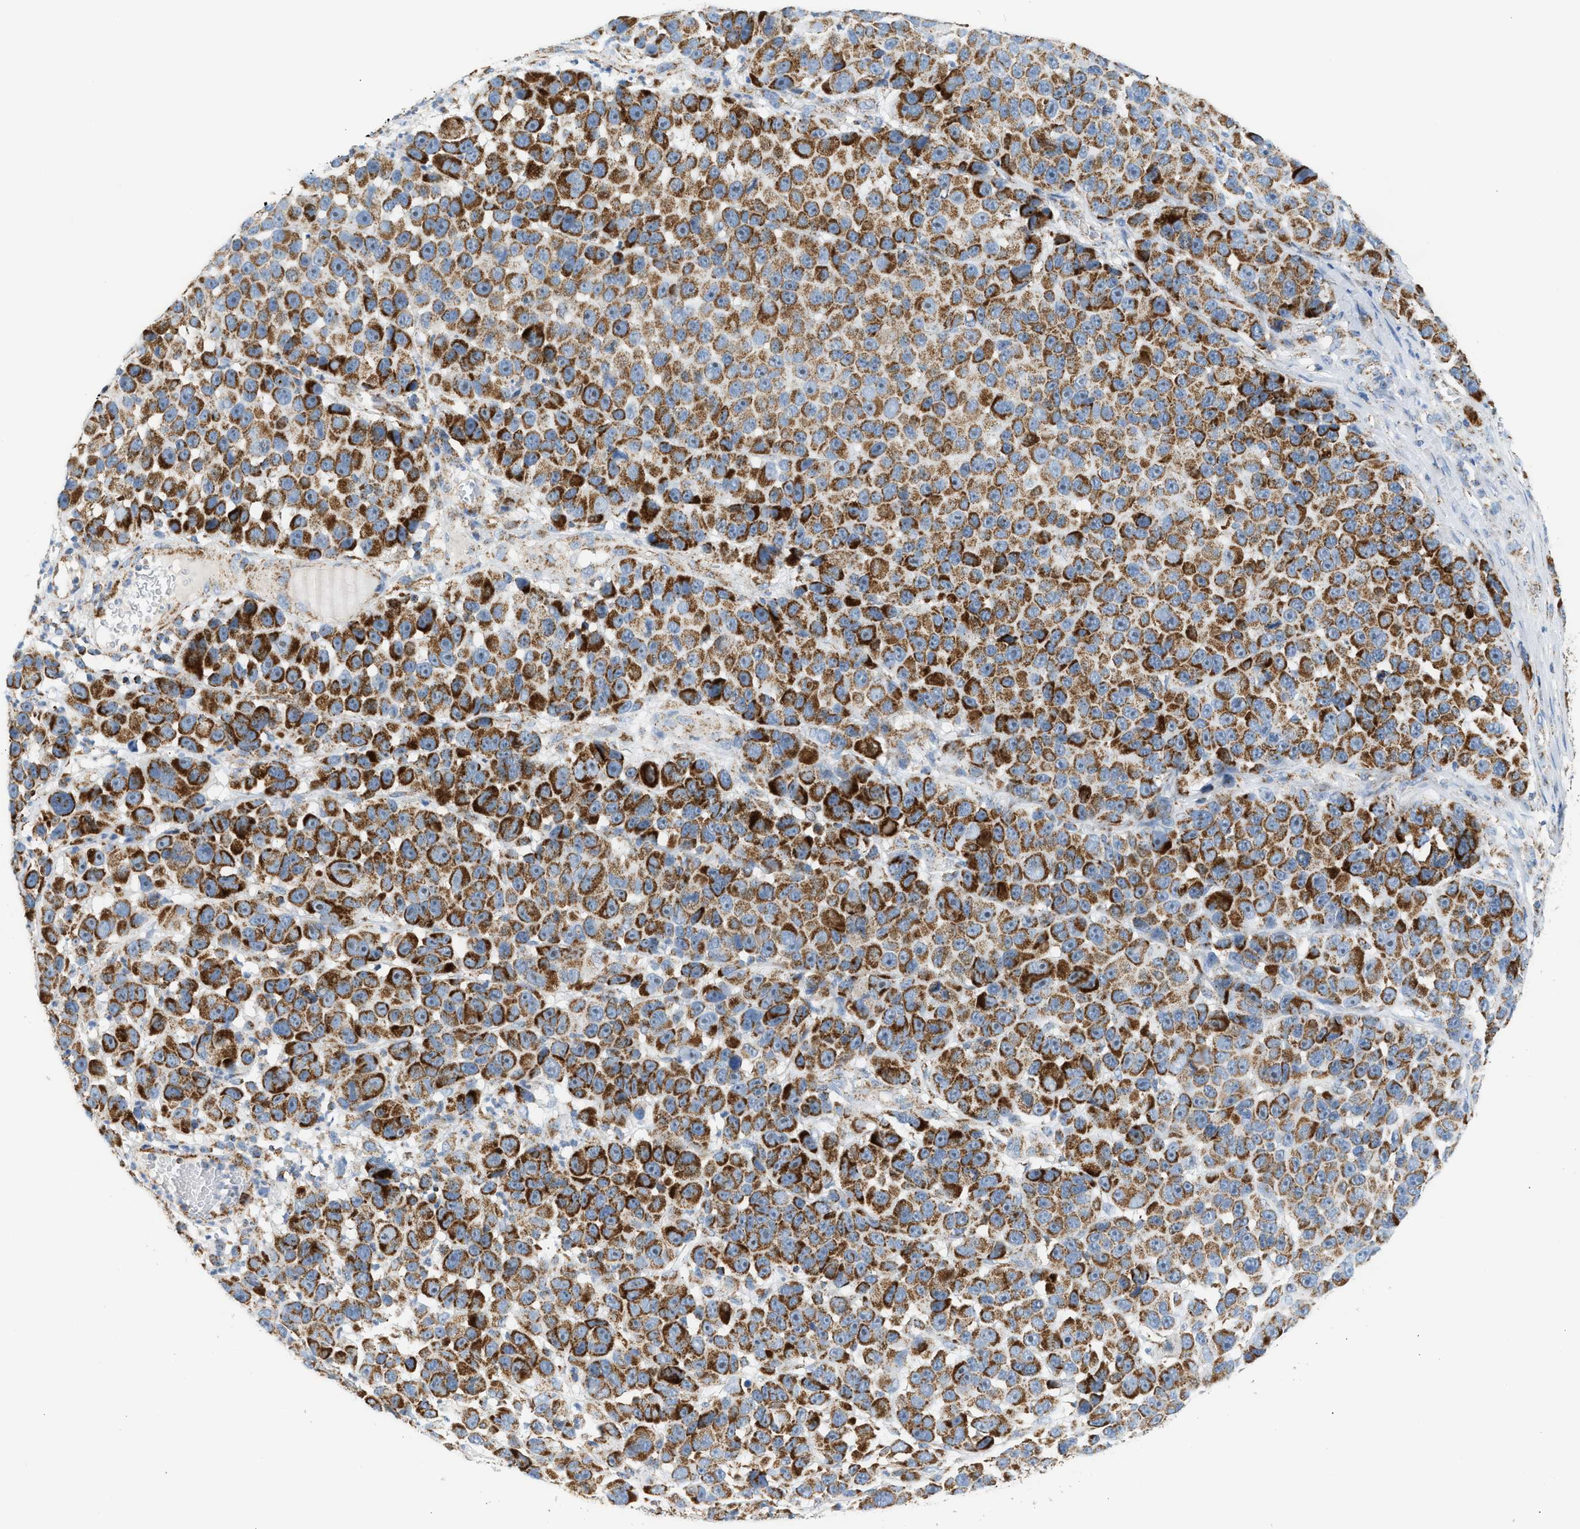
{"staining": {"intensity": "strong", "quantity": ">75%", "location": "cytoplasmic/membranous"}, "tissue": "melanoma", "cell_type": "Tumor cells", "image_type": "cancer", "snomed": [{"axis": "morphology", "description": "Malignant melanoma, NOS"}, {"axis": "topography", "description": "Skin"}], "caption": "Malignant melanoma tissue reveals strong cytoplasmic/membranous expression in about >75% of tumor cells Nuclei are stained in blue.", "gene": "OGDH", "patient": {"sex": "male", "age": 53}}